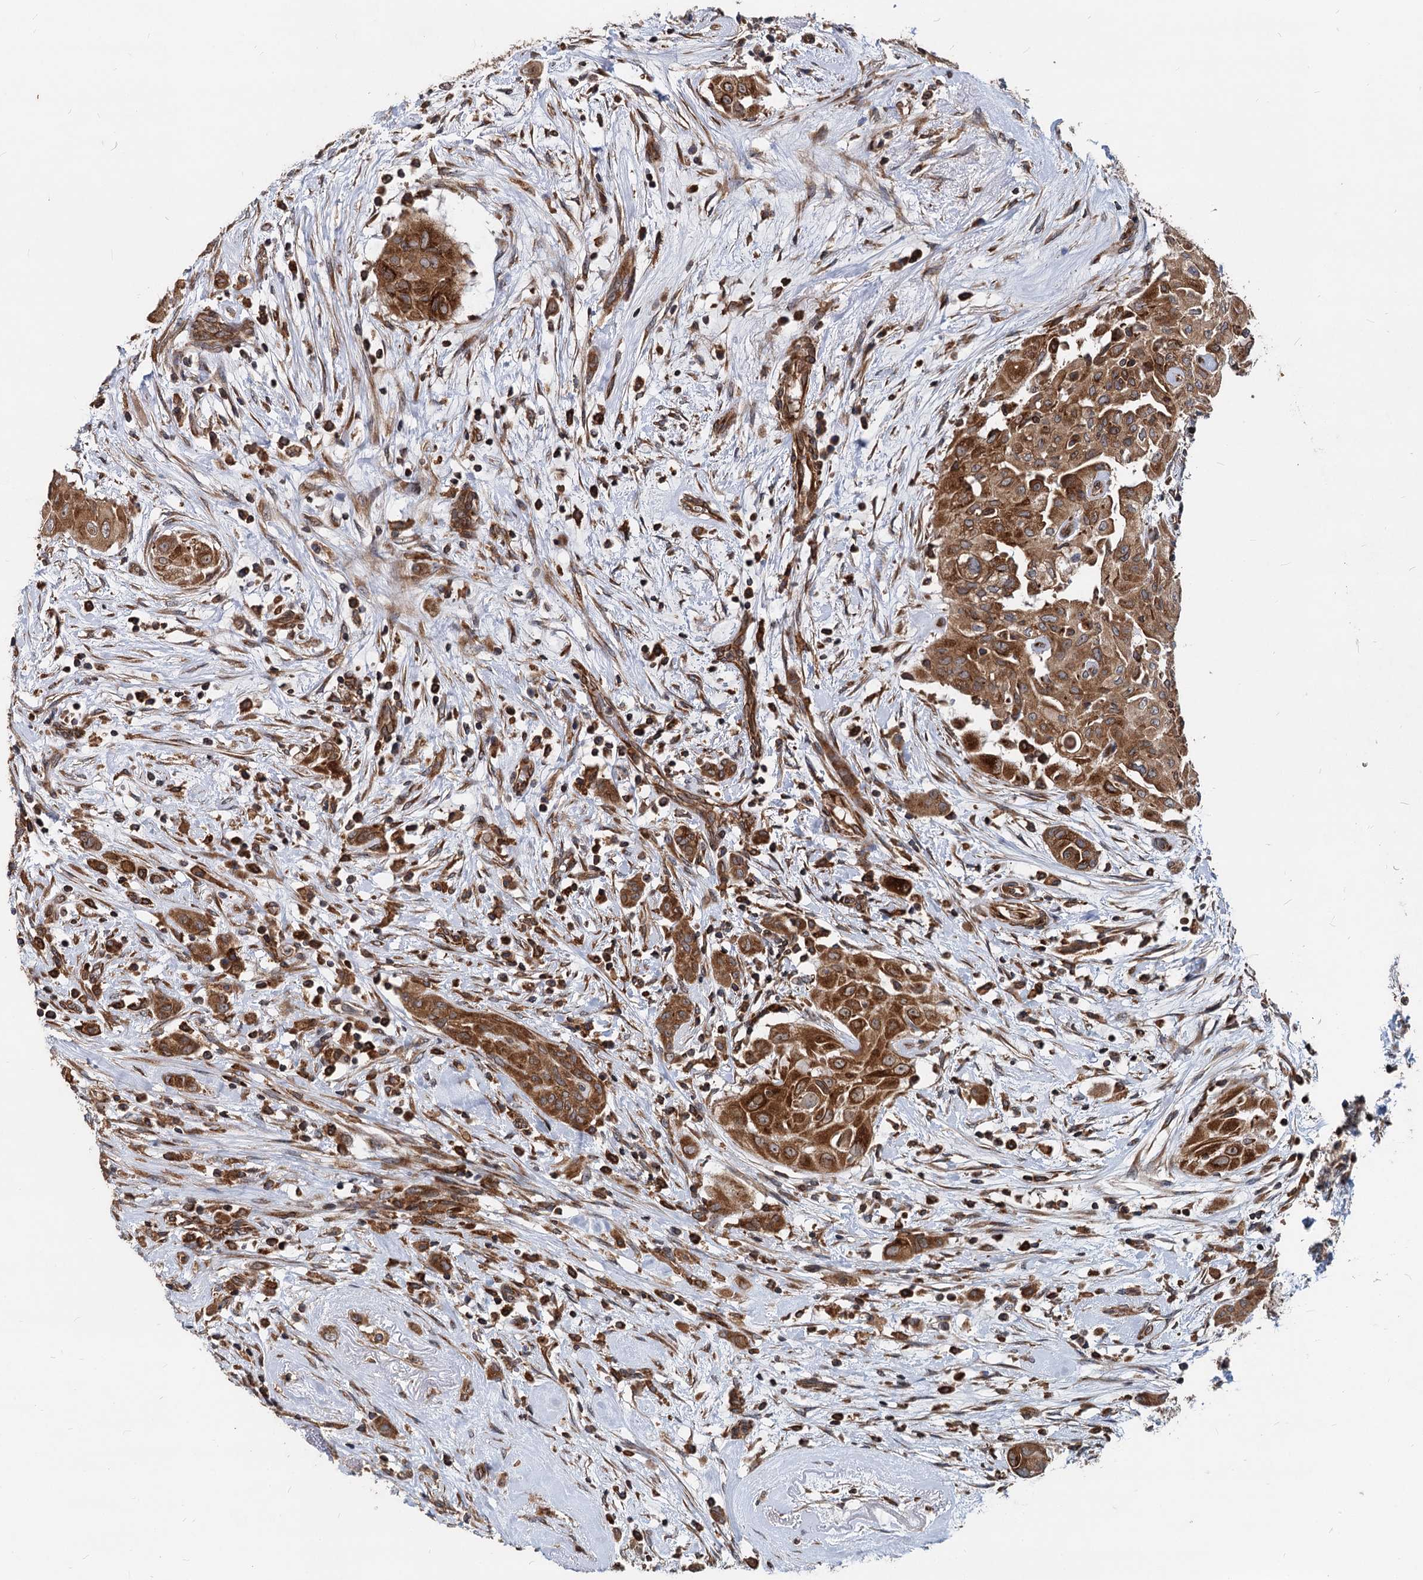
{"staining": {"intensity": "strong", "quantity": ">75%", "location": "cytoplasmic/membranous"}, "tissue": "thyroid cancer", "cell_type": "Tumor cells", "image_type": "cancer", "snomed": [{"axis": "morphology", "description": "Papillary adenocarcinoma, NOS"}, {"axis": "topography", "description": "Thyroid gland"}], "caption": "Immunohistochemistry (IHC) histopathology image of neoplastic tissue: thyroid papillary adenocarcinoma stained using immunohistochemistry displays high levels of strong protein expression localized specifically in the cytoplasmic/membranous of tumor cells, appearing as a cytoplasmic/membranous brown color.", "gene": "STIM1", "patient": {"sex": "female", "age": 59}}